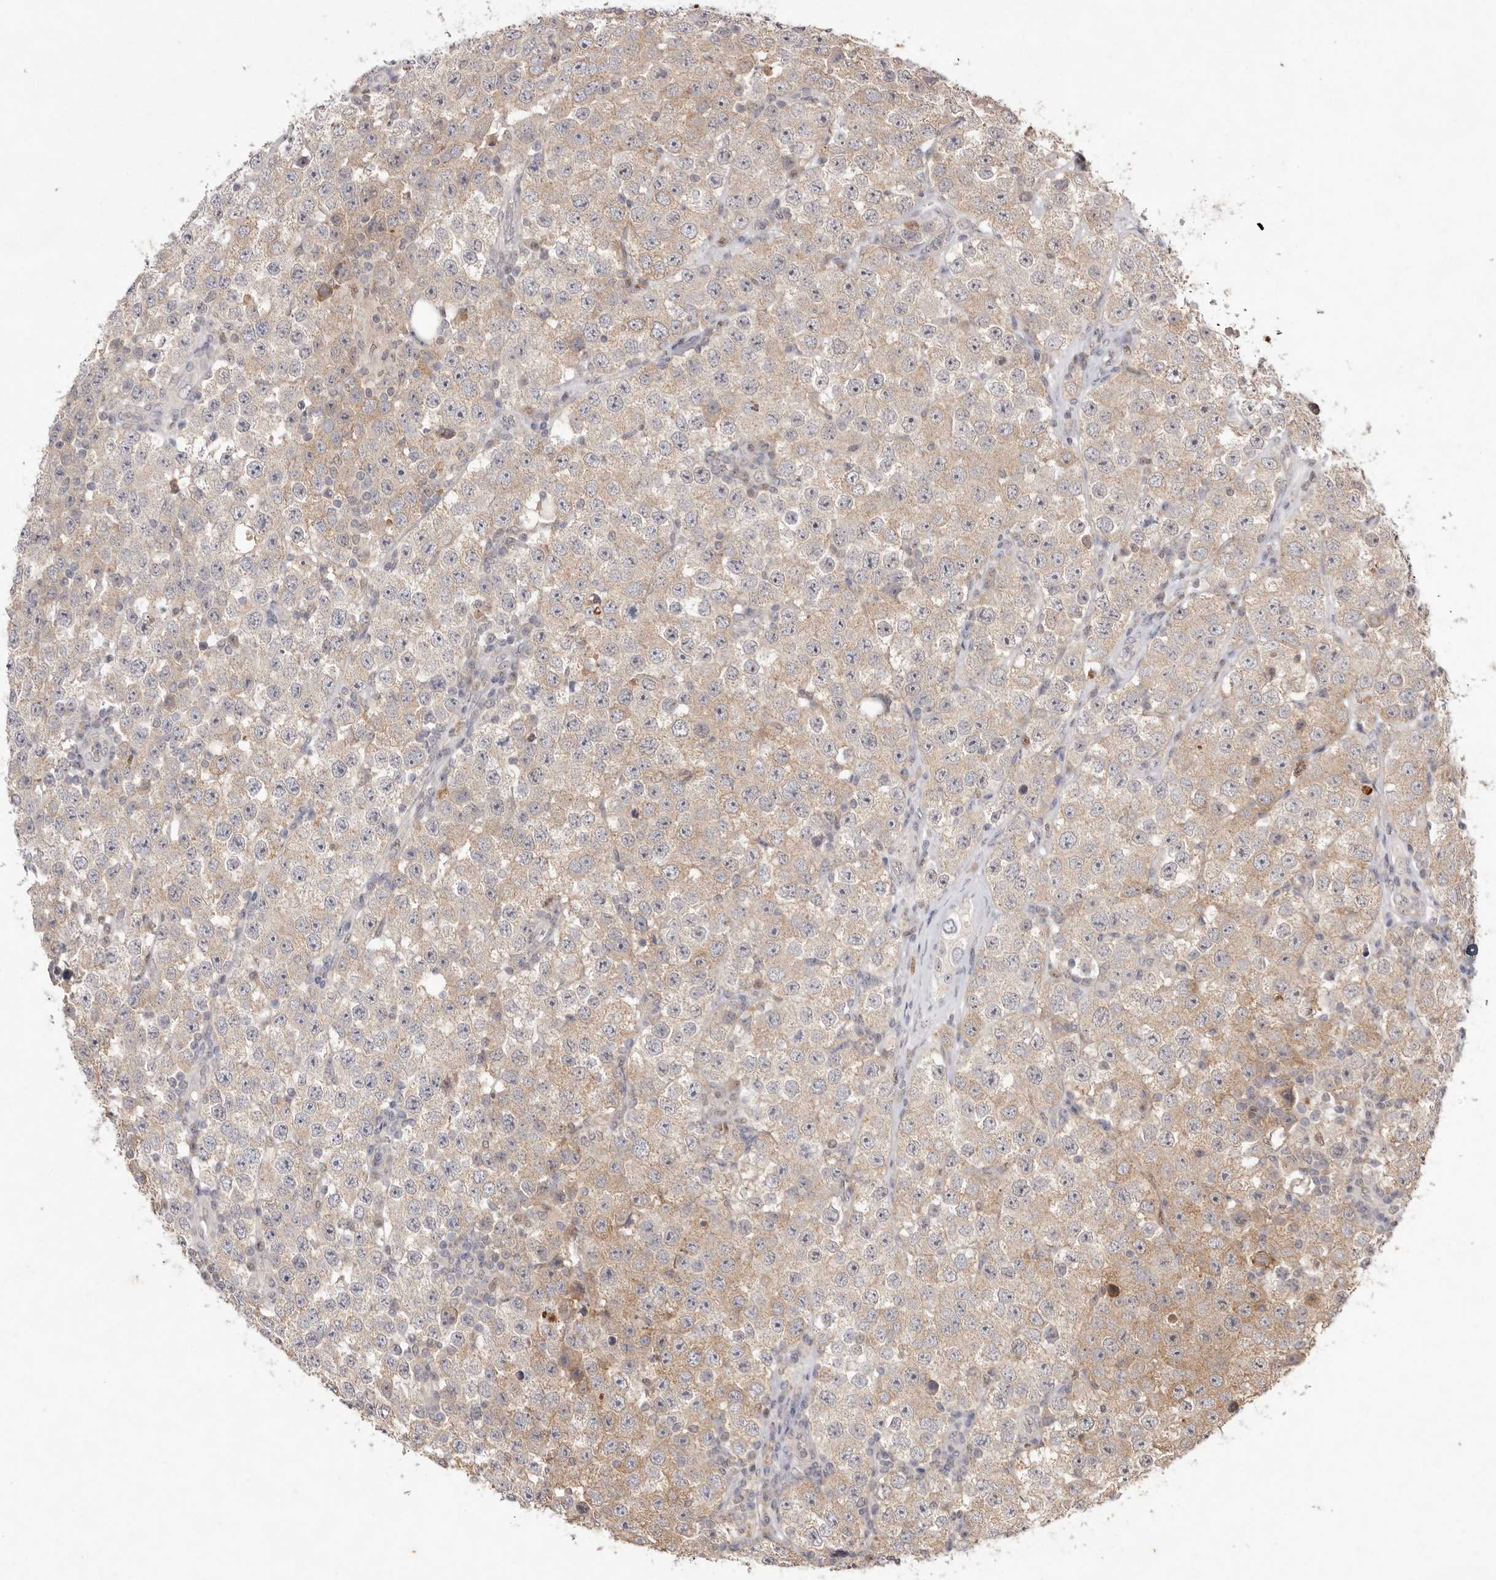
{"staining": {"intensity": "weak", "quantity": "25%-75%", "location": "cytoplasmic/membranous"}, "tissue": "testis cancer", "cell_type": "Tumor cells", "image_type": "cancer", "snomed": [{"axis": "morphology", "description": "Seminoma, NOS"}, {"axis": "topography", "description": "Testis"}], "caption": "Weak cytoplasmic/membranous protein expression is present in about 25%-75% of tumor cells in testis cancer. The protein of interest is stained brown, and the nuclei are stained in blue (DAB IHC with brightfield microscopy, high magnification).", "gene": "TADA1", "patient": {"sex": "male", "age": 28}}